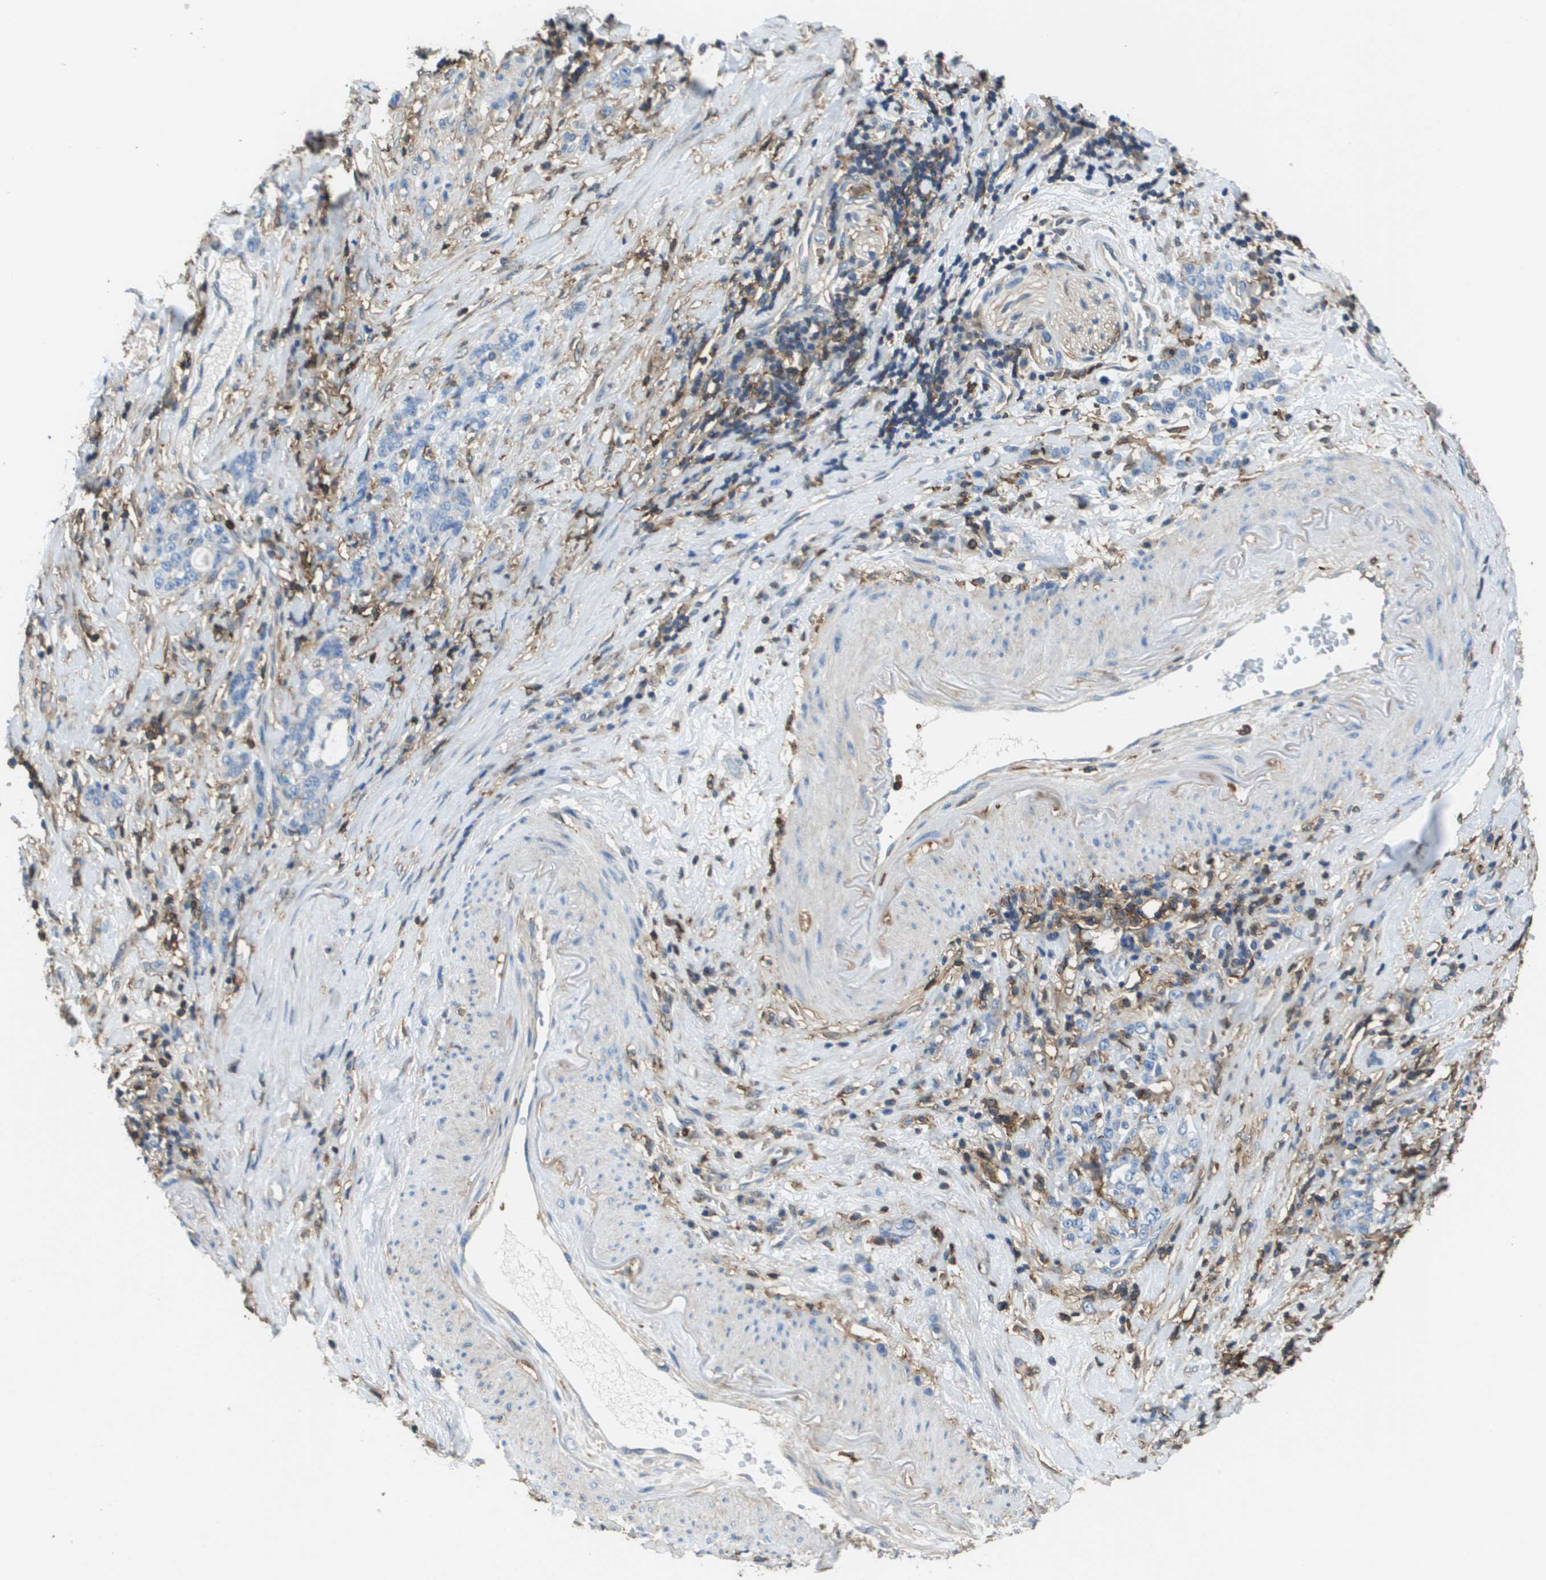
{"staining": {"intensity": "negative", "quantity": "none", "location": "none"}, "tissue": "stomach cancer", "cell_type": "Tumor cells", "image_type": "cancer", "snomed": [{"axis": "morphology", "description": "Adenocarcinoma, NOS"}, {"axis": "topography", "description": "Stomach, lower"}], "caption": "Immunohistochemistry (IHC) photomicrograph of human stomach adenocarcinoma stained for a protein (brown), which shows no staining in tumor cells.", "gene": "PASK", "patient": {"sex": "male", "age": 88}}